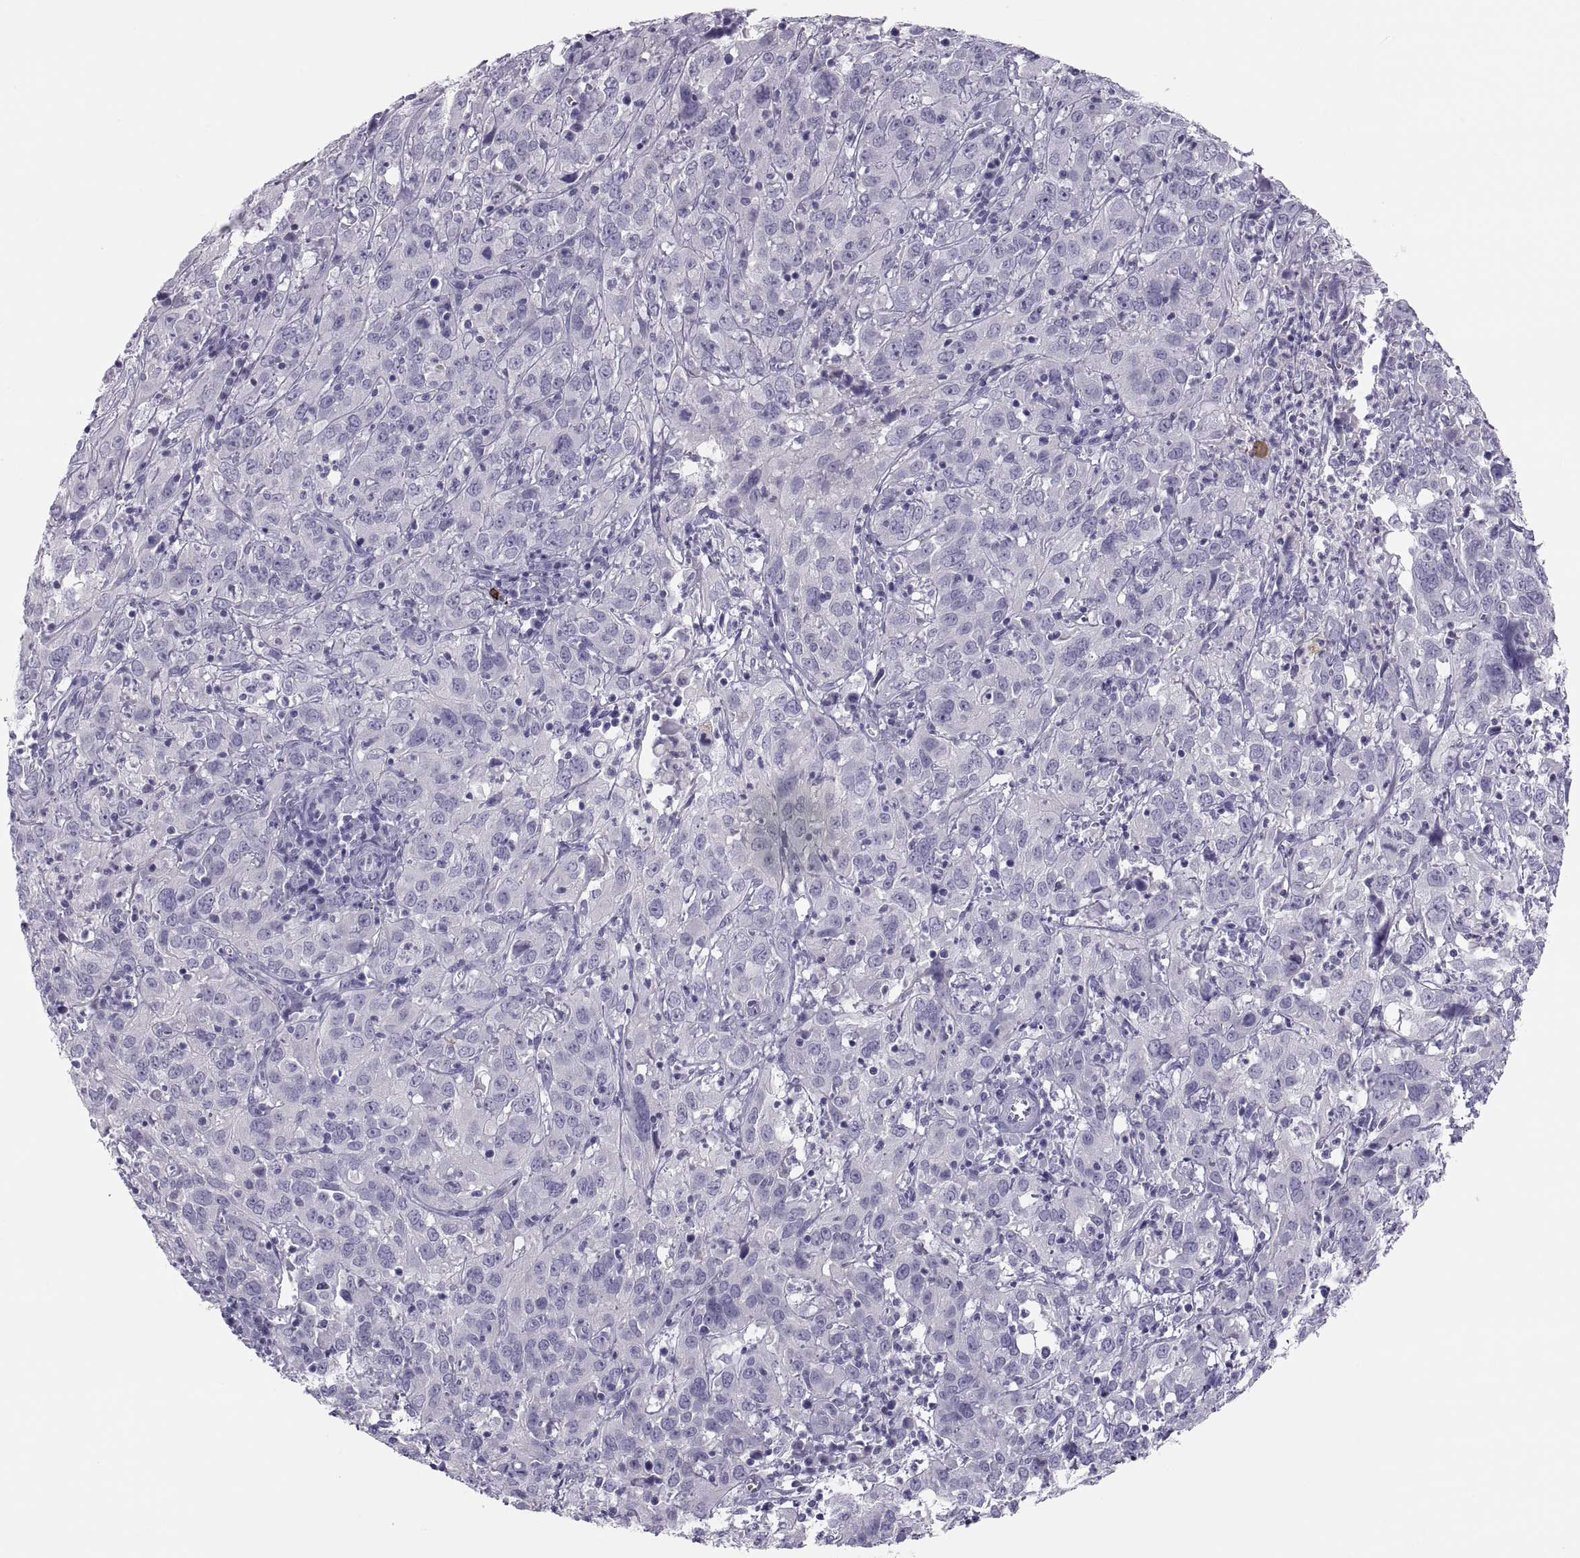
{"staining": {"intensity": "negative", "quantity": "none", "location": "none"}, "tissue": "cervical cancer", "cell_type": "Tumor cells", "image_type": "cancer", "snomed": [{"axis": "morphology", "description": "Squamous cell carcinoma, NOS"}, {"axis": "topography", "description": "Cervix"}], "caption": "Tumor cells are negative for brown protein staining in cervical cancer.", "gene": "MAGEB2", "patient": {"sex": "female", "age": 32}}